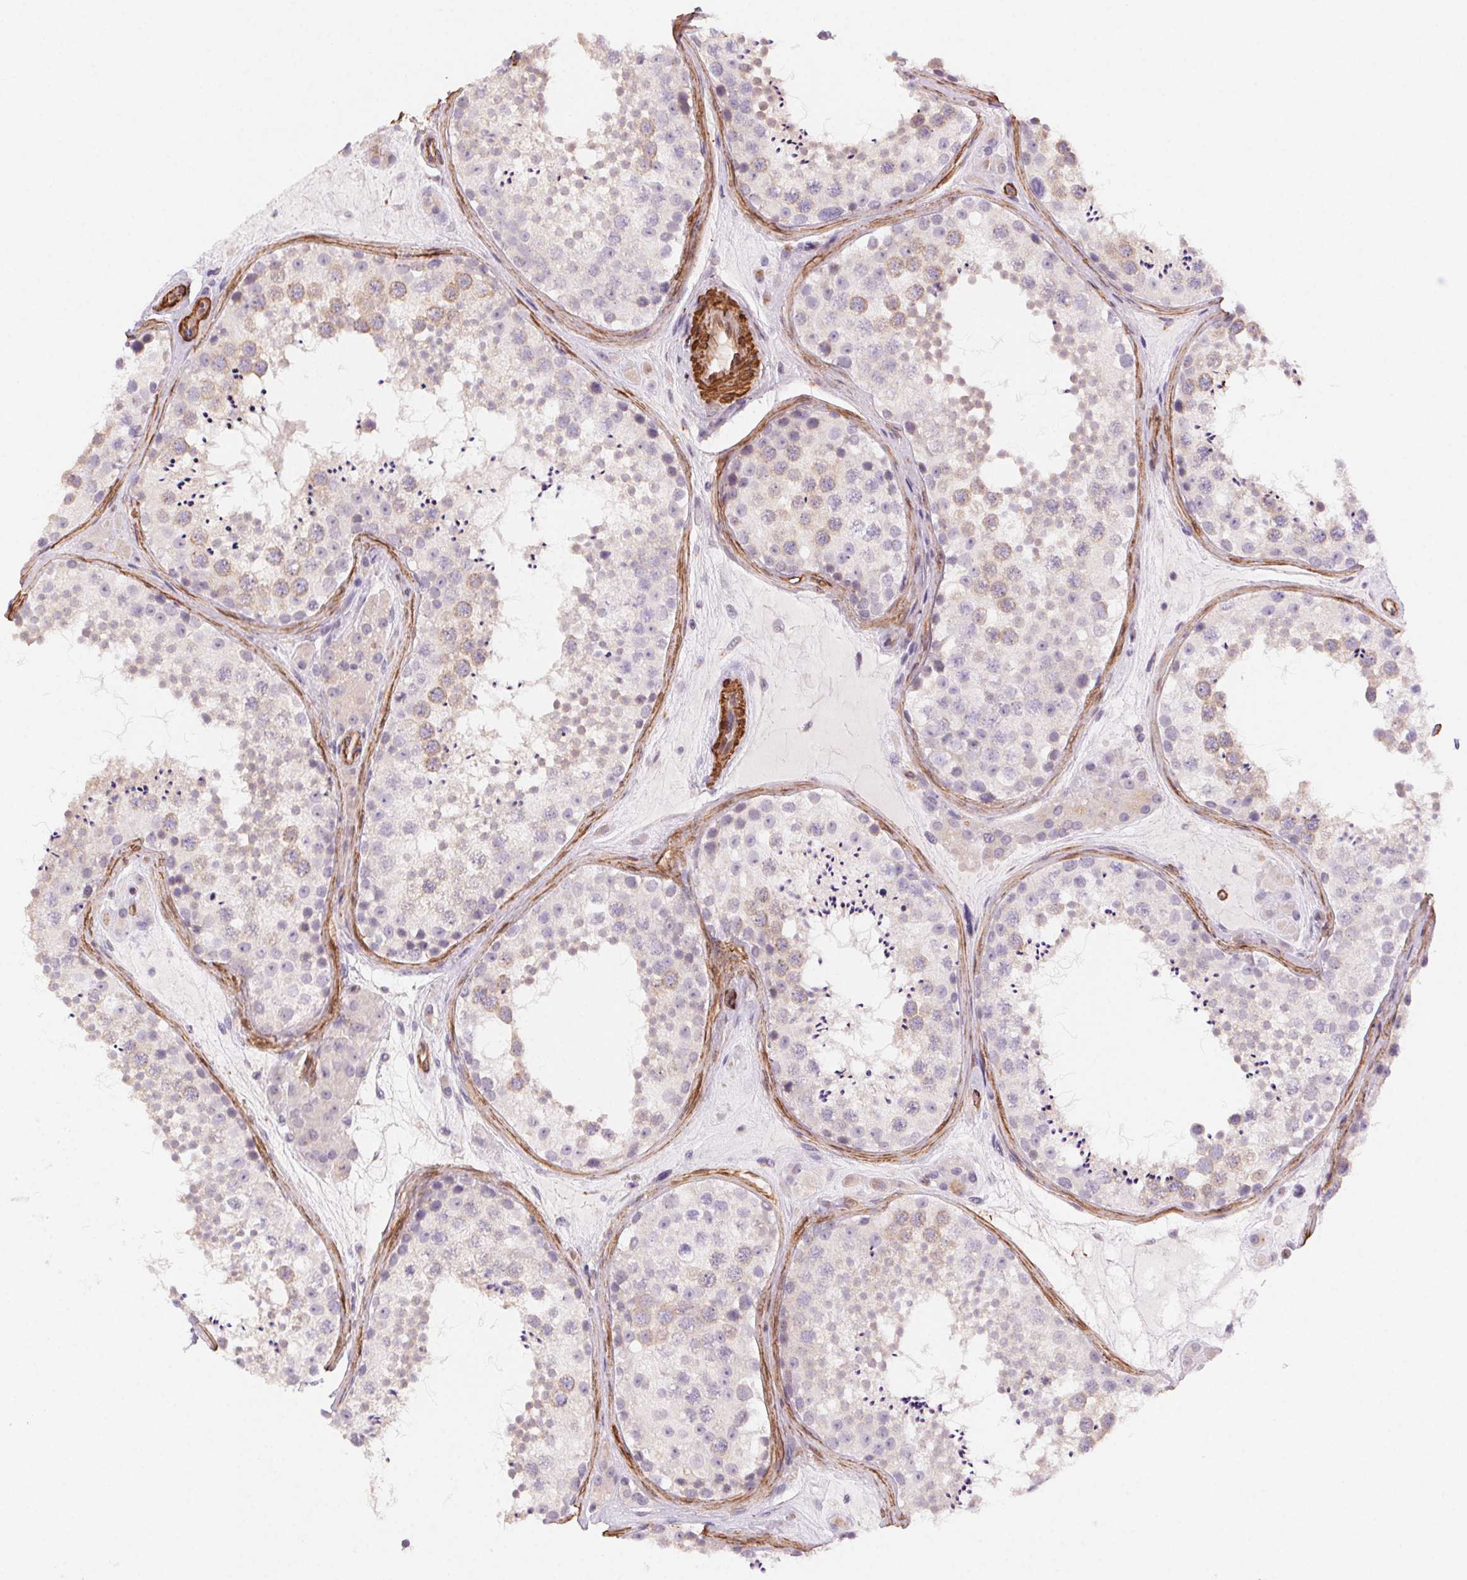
{"staining": {"intensity": "weak", "quantity": "25%-75%", "location": "cytoplasmic/membranous"}, "tissue": "testis", "cell_type": "Cells in seminiferous ducts", "image_type": "normal", "snomed": [{"axis": "morphology", "description": "Normal tissue, NOS"}, {"axis": "topography", "description": "Testis"}], "caption": "Protein analysis of benign testis displays weak cytoplasmic/membranous positivity in approximately 25%-75% of cells in seminiferous ducts.", "gene": "GPX8", "patient": {"sex": "male", "age": 41}}